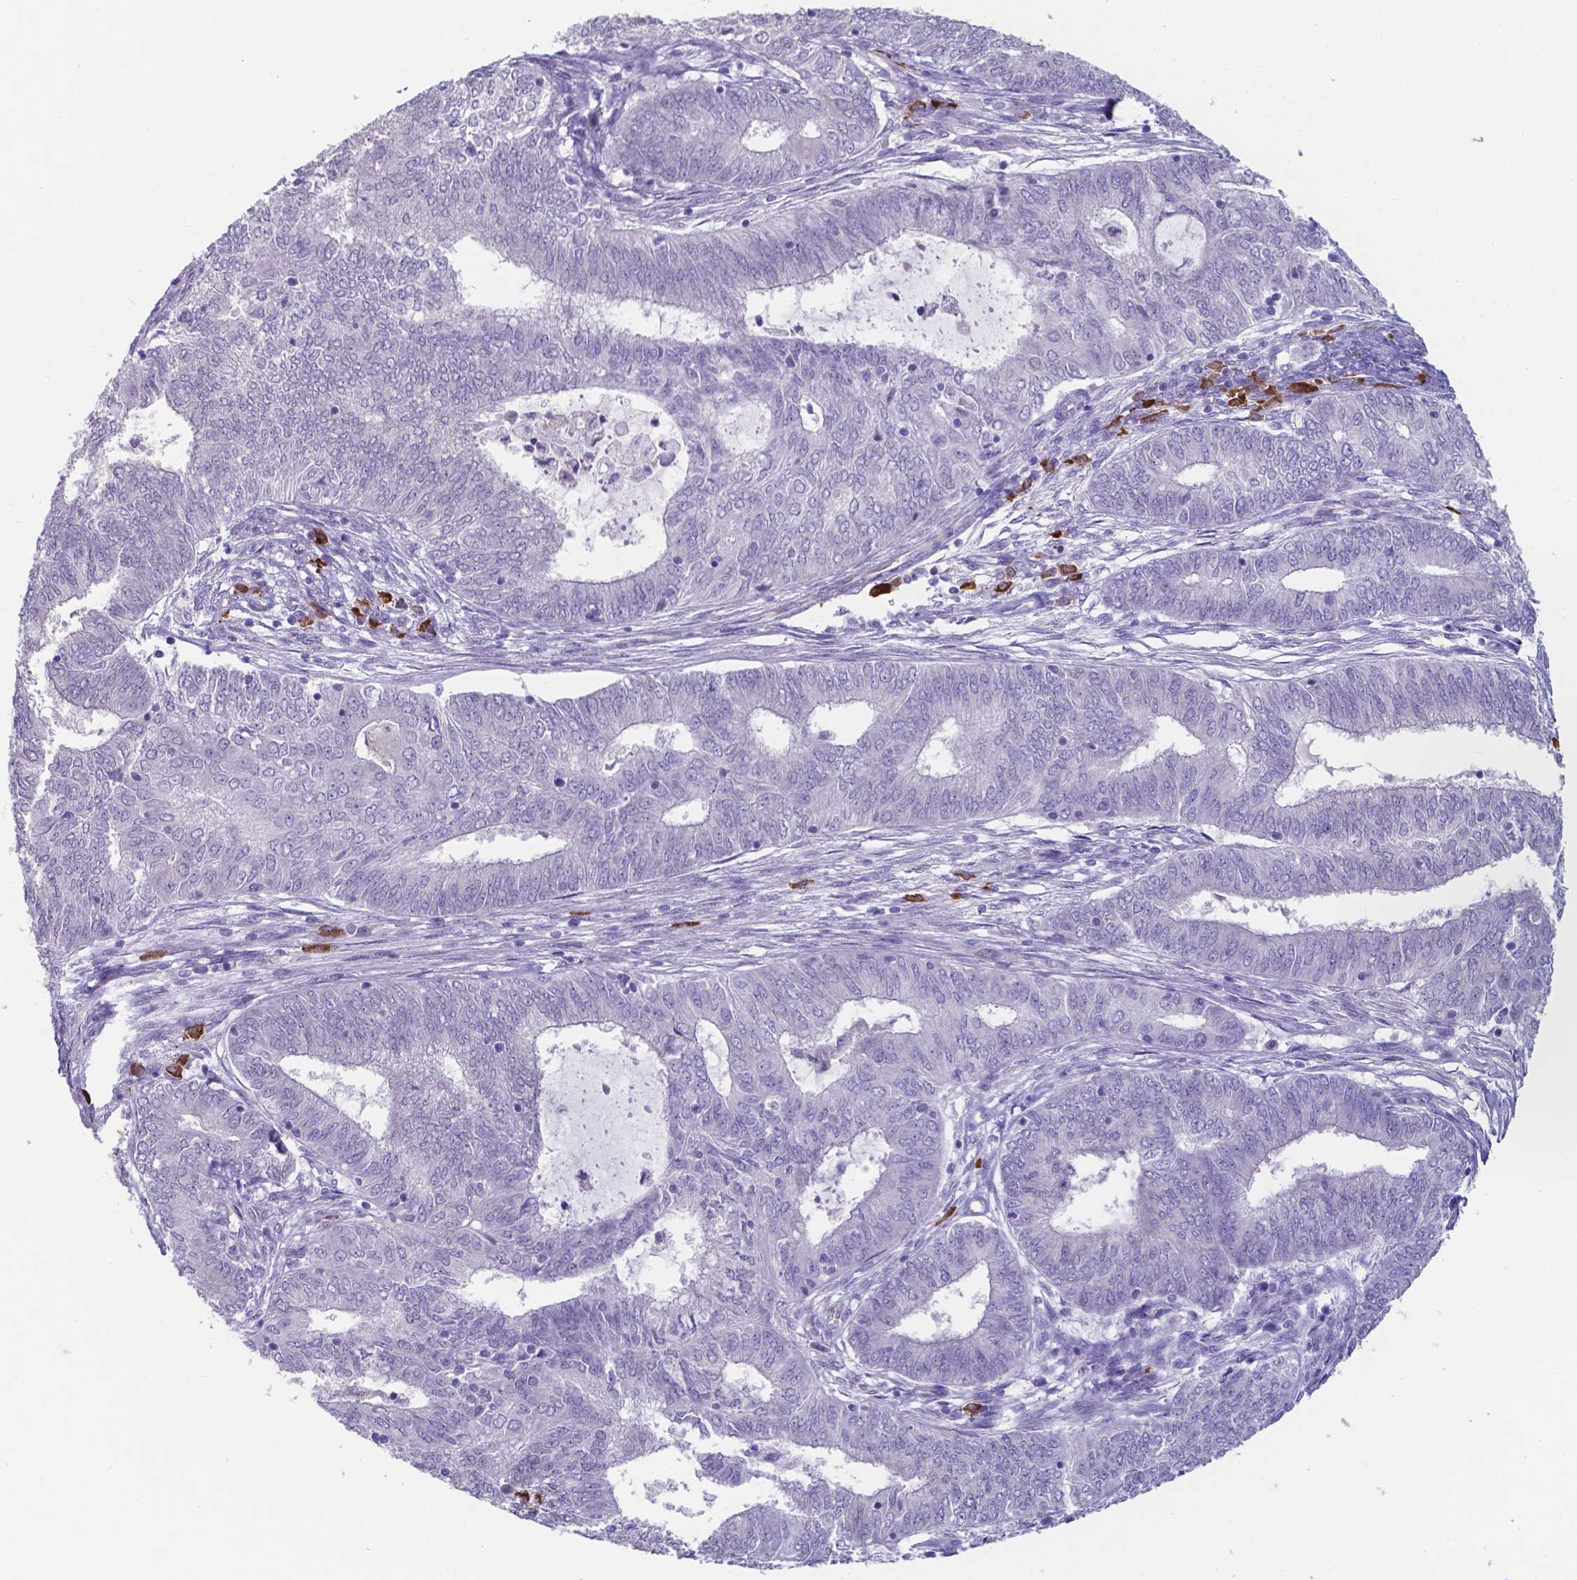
{"staining": {"intensity": "negative", "quantity": "none", "location": "none"}, "tissue": "endometrial cancer", "cell_type": "Tumor cells", "image_type": "cancer", "snomed": [{"axis": "morphology", "description": "Adenocarcinoma, NOS"}, {"axis": "topography", "description": "Endometrium"}], "caption": "IHC of human endometrial cancer (adenocarcinoma) shows no expression in tumor cells. (DAB IHC visualized using brightfield microscopy, high magnification).", "gene": "UBE2J1", "patient": {"sex": "female", "age": 62}}